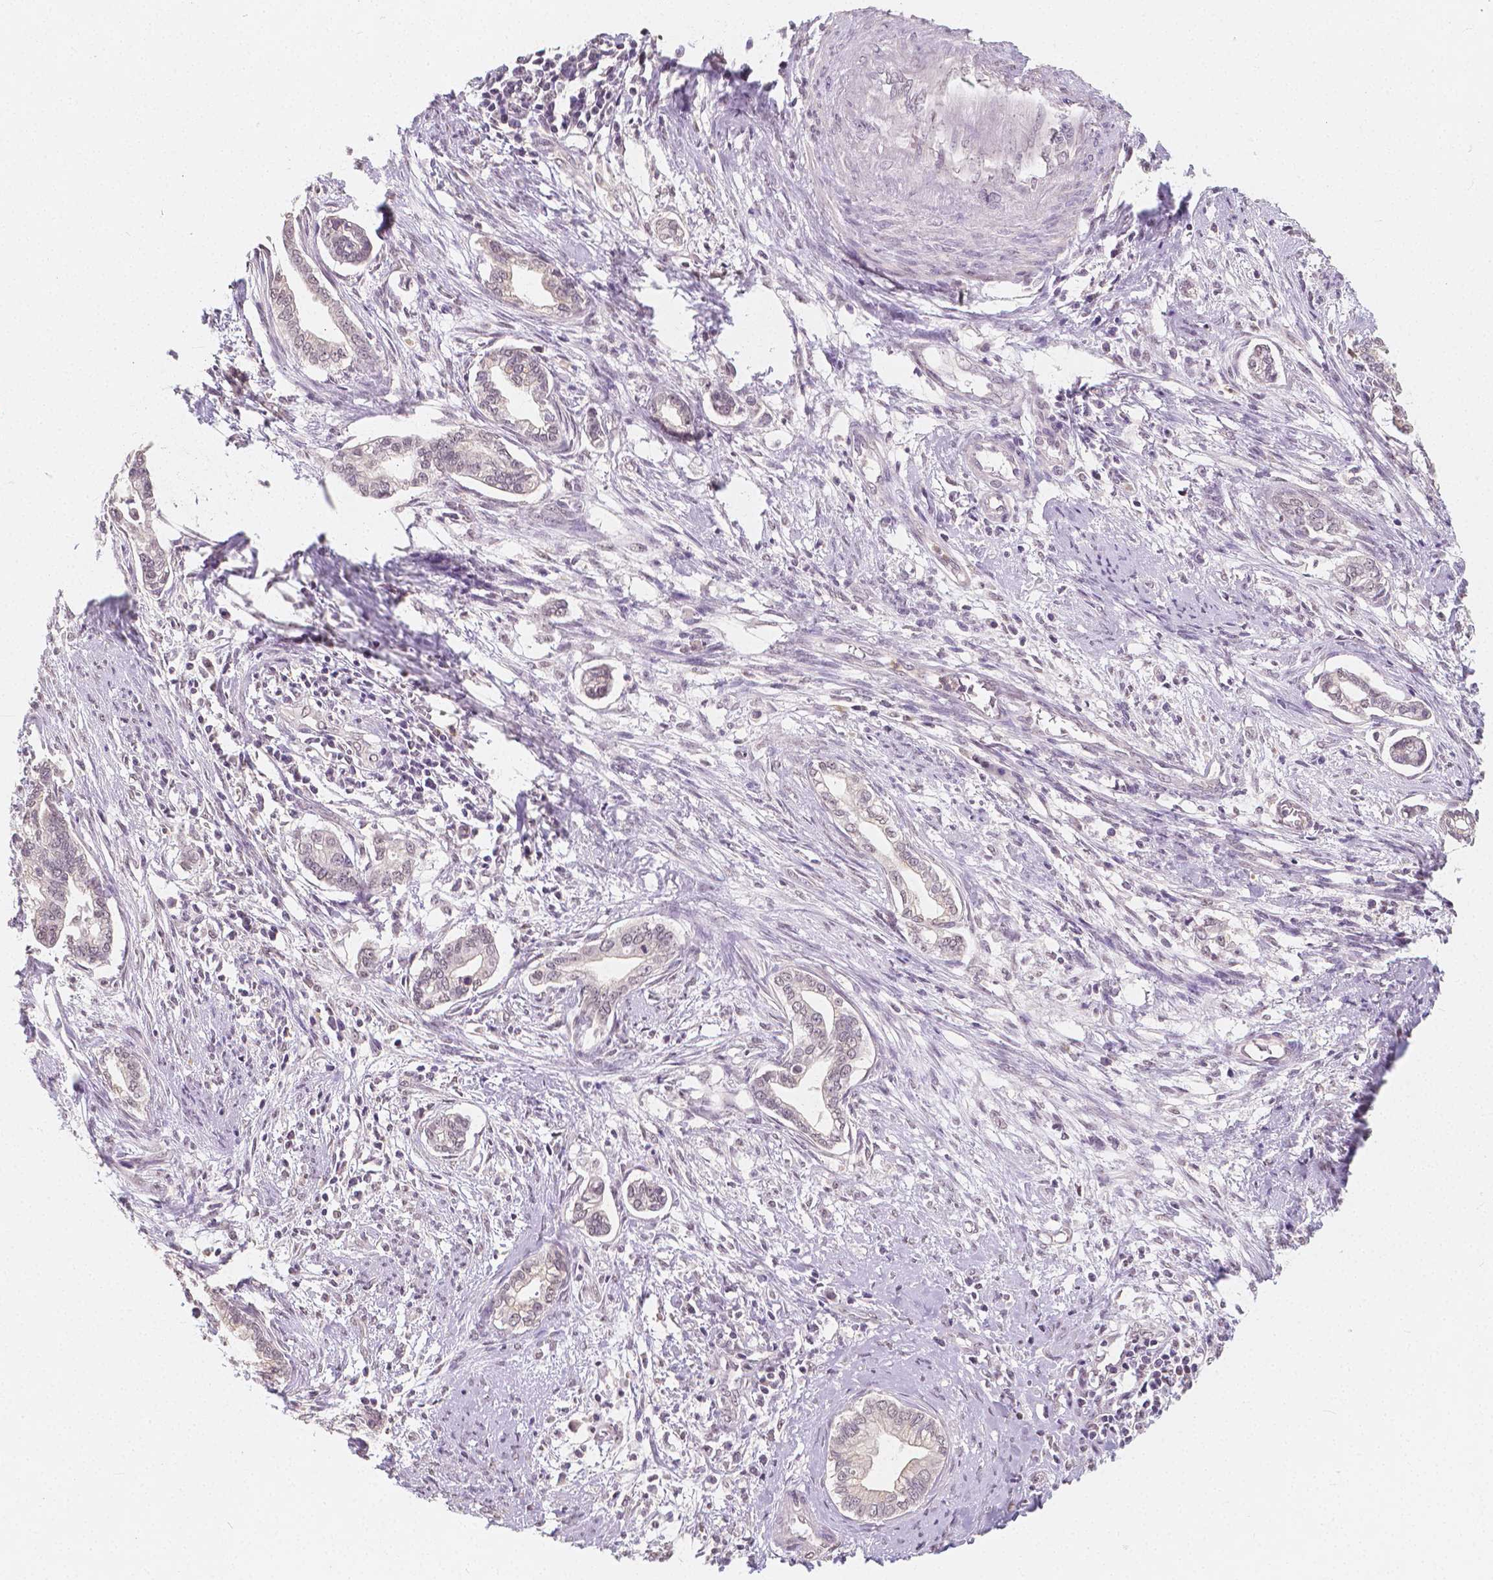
{"staining": {"intensity": "negative", "quantity": "none", "location": "none"}, "tissue": "cervical cancer", "cell_type": "Tumor cells", "image_type": "cancer", "snomed": [{"axis": "morphology", "description": "Adenocarcinoma, NOS"}, {"axis": "topography", "description": "Cervix"}], "caption": "Immunohistochemistry (IHC) histopathology image of cervical adenocarcinoma stained for a protein (brown), which reveals no staining in tumor cells.", "gene": "NOLC1", "patient": {"sex": "female", "age": 62}}